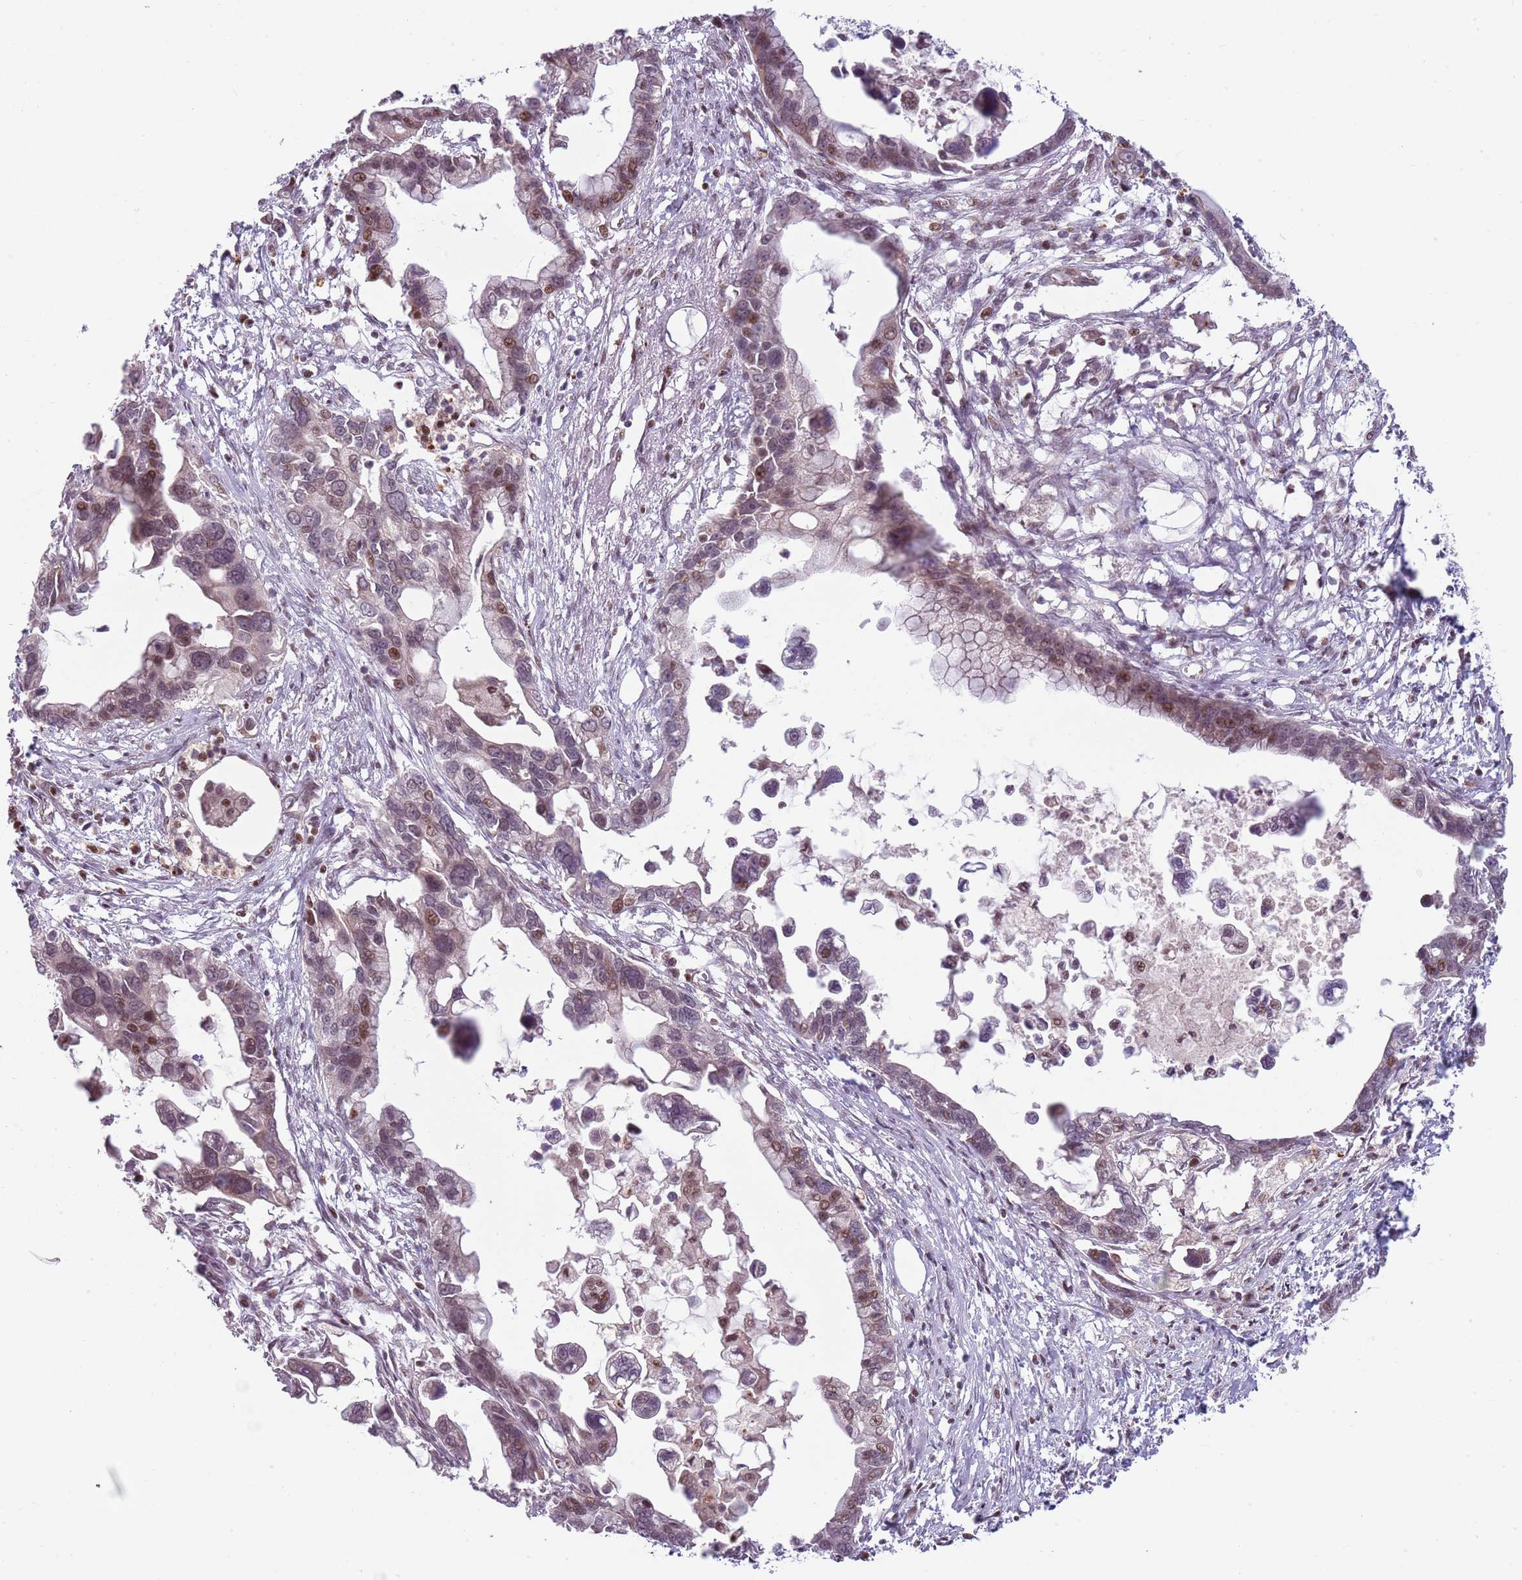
{"staining": {"intensity": "moderate", "quantity": "25%-75%", "location": "nuclear"}, "tissue": "pancreatic cancer", "cell_type": "Tumor cells", "image_type": "cancer", "snomed": [{"axis": "morphology", "description": "Adenocarcinoma, NOS"}, {"axis": "topography", "description": "Pancreas"}], "caption": "Protein expression analysis of adenocarcinoma (pancreatic) displays moderate nuclear positivity in about 25%-75% of tumor cells.", "gene": "ADGRG1", "patient": {"sex": "female", "age": 83}}